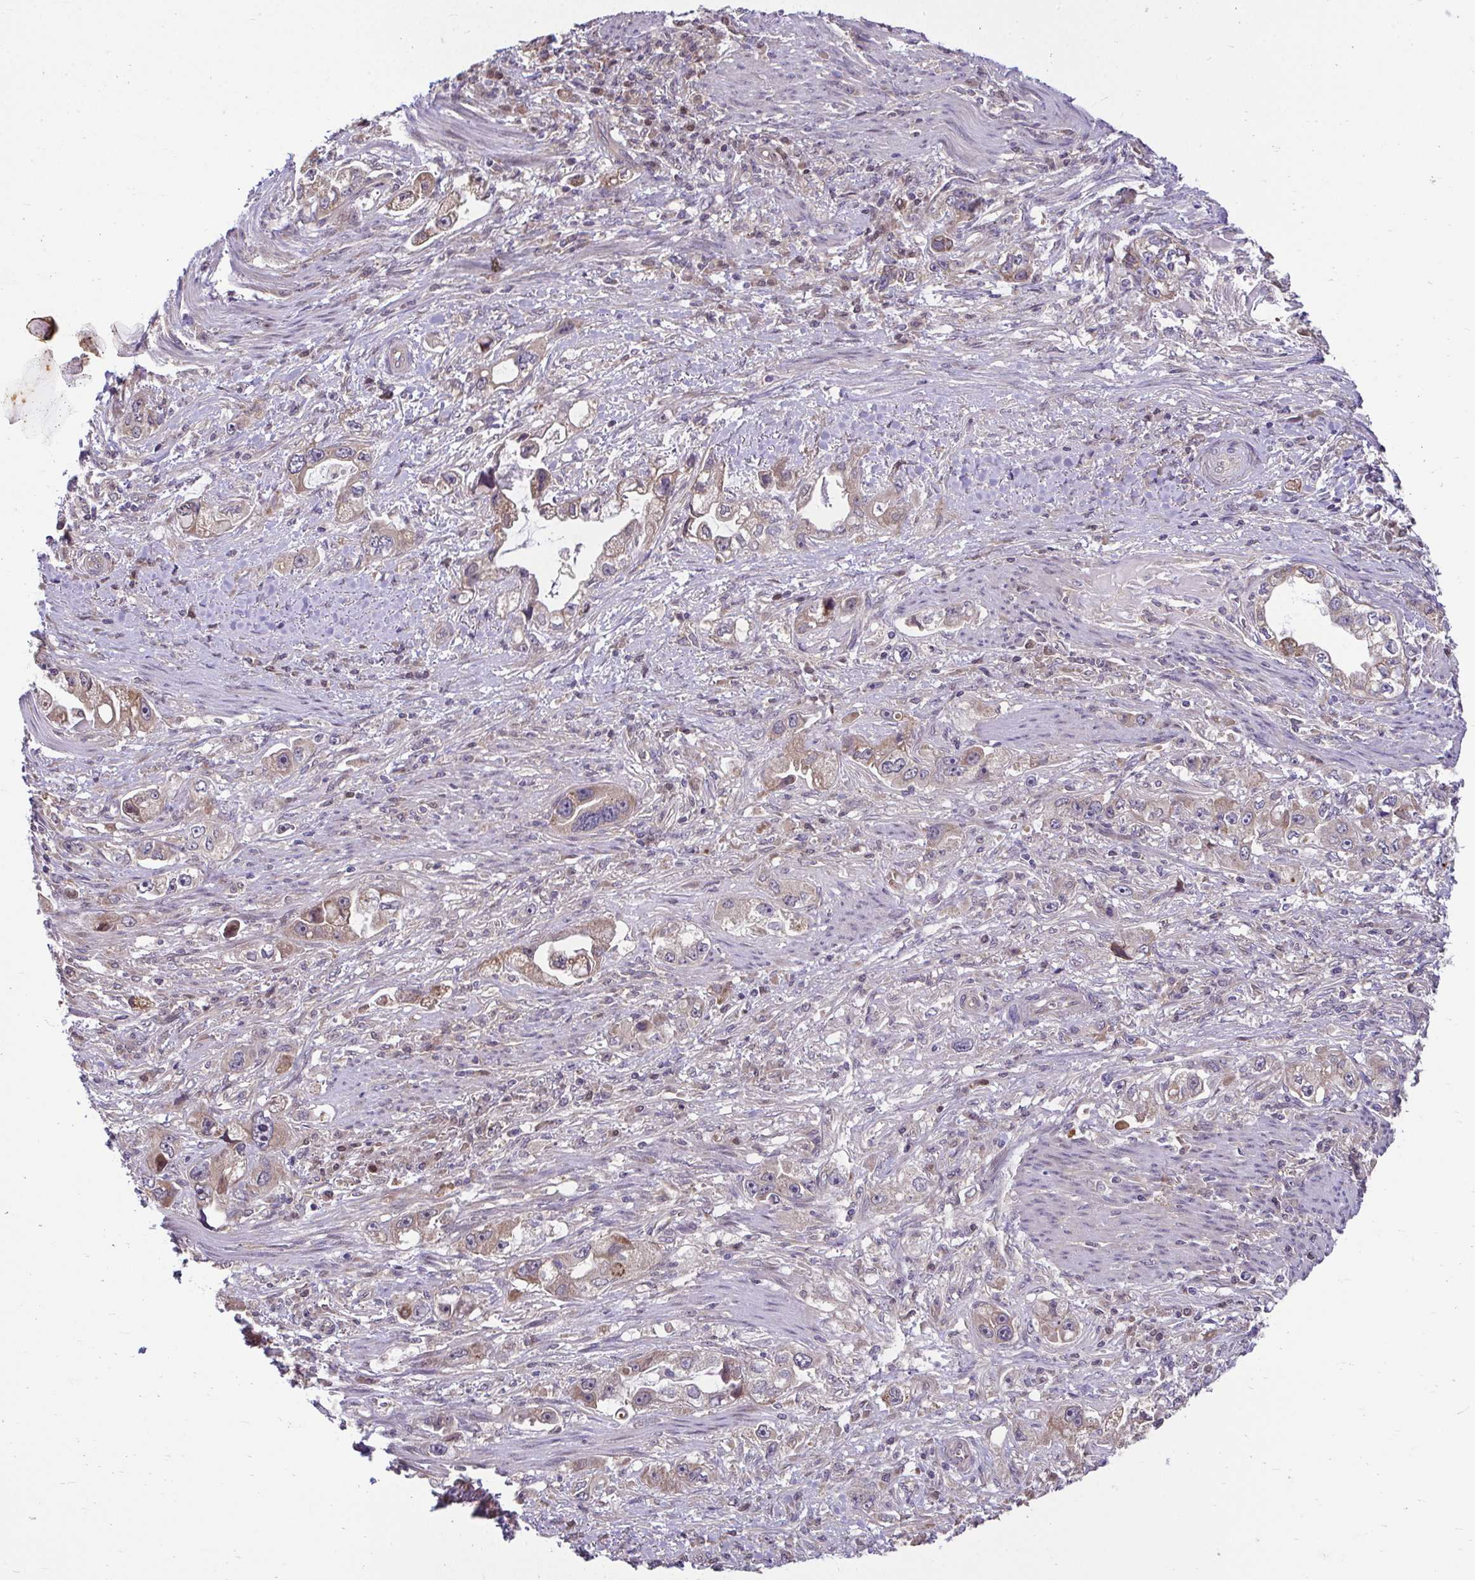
{"staining": {"intensity": "moderate", "quantity": ">75%", "location": "cytoplasmic/membranous"}, "tissue": "stomach cancer", "cell_type": "Tumor cells", "image_type": "cancer", "snomed": [{"axis": "morphology", "description": "Adenocarcinoma, NOS"}, {"axis": "topography", "description": "Stomach, lower"}], "caption": "Protein expression analysis of human stomach adenocarcinoma reveals moderate cytoplasmic/membranous expression in approximately >75% of tumor cells. (IHC, brightfield microscopy, high magnification).", "gene": "RDH14", "patient": {"sex": "female", "age": 93}}